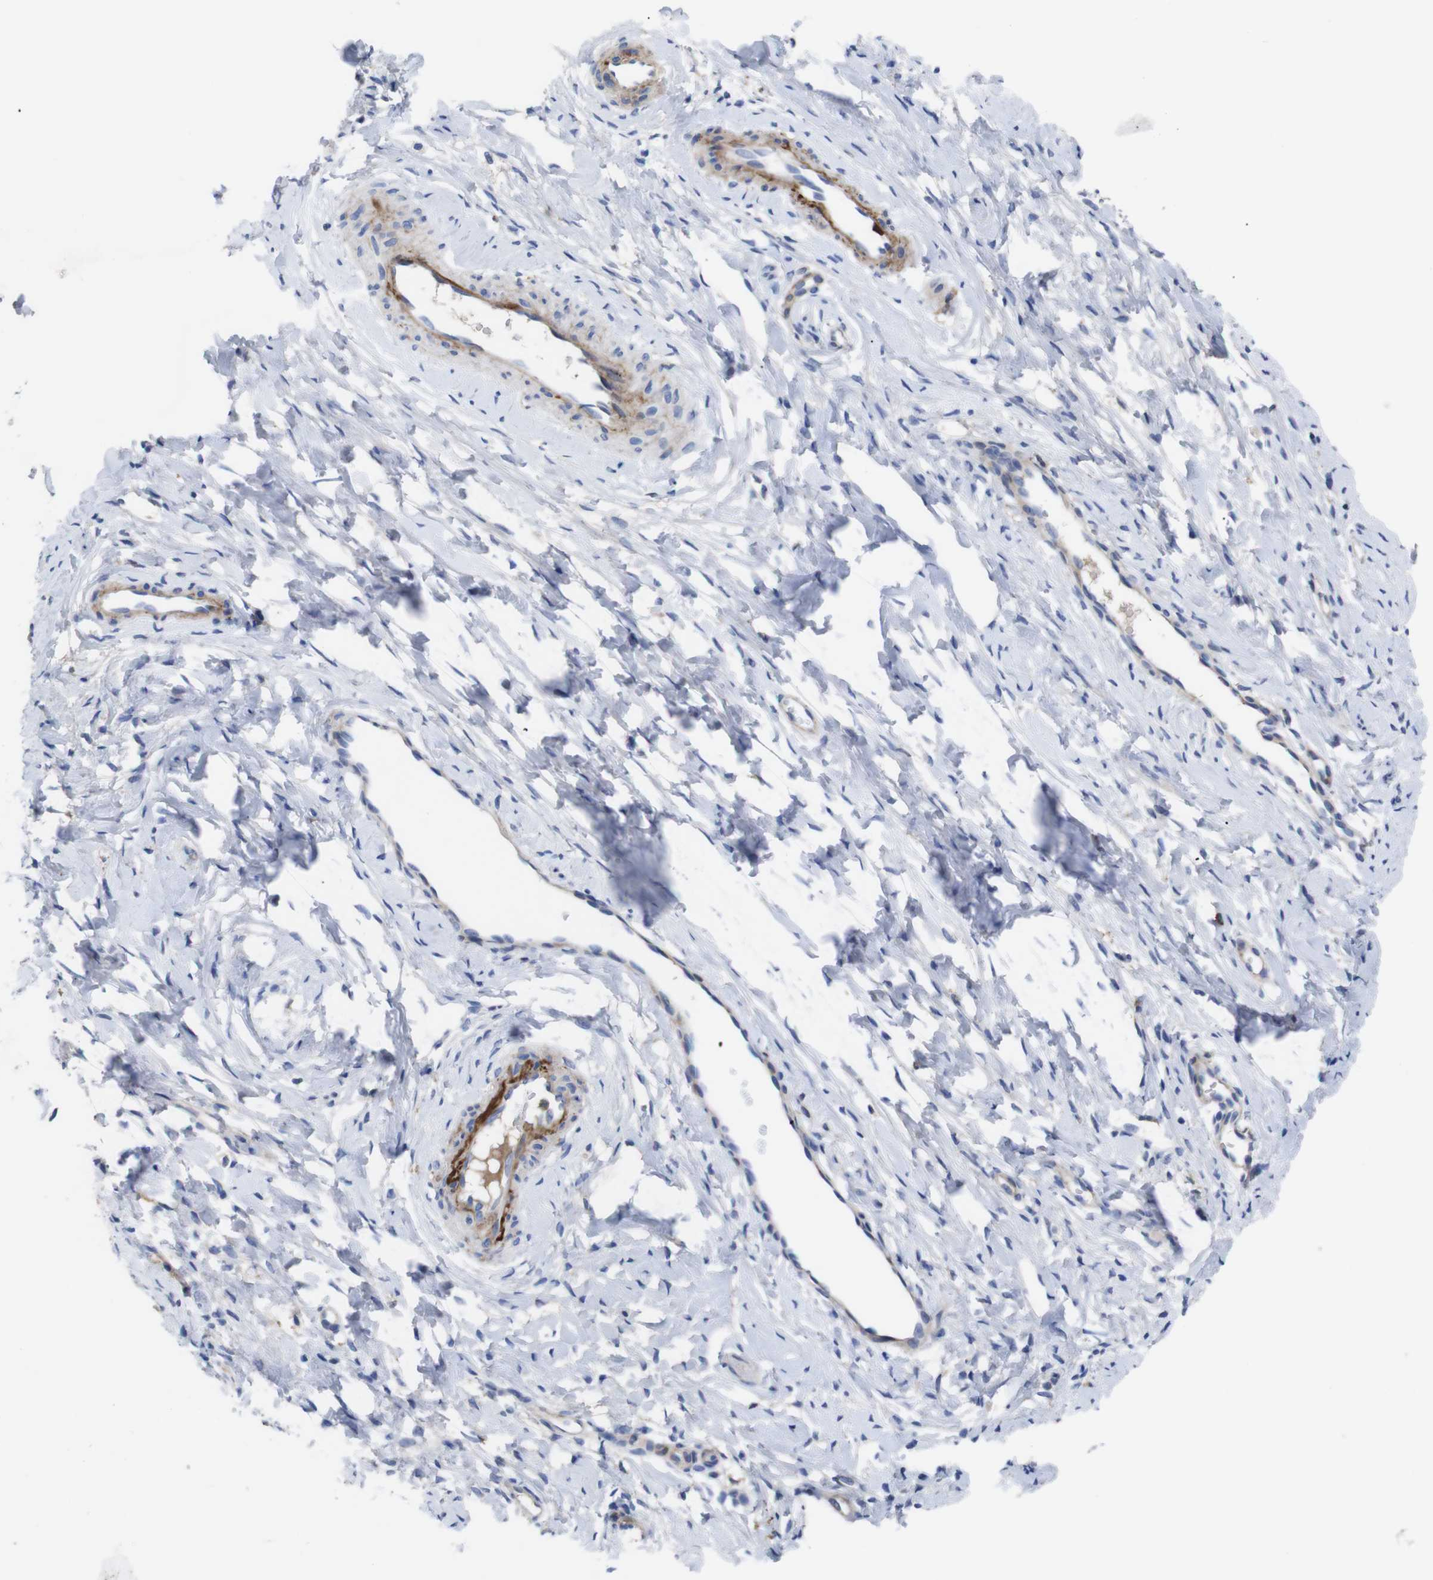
{"staining": {"intensity": "weak", "quantity": "<25%", "location": "cytoplasmic/membranous"}, "tissue": "cervix", "cell_type": "Glandular cells", "image_type": "normal", "snomed": [{"axis": "morphology", "description": "Normal tissue, NOS"}, {"axis": "topography", "description": "Cervix"}], "caption": "A high-resolution image shows IHC staining of benign cervix, which exhibits no significant staining in glandular cells. (Stains: DAB IHC with hematoxylin counter stain, Microscopy: brightfield microscopy at high magnification).", "gene": "C5AR1", "patient": {"sex": "female", "age": 65}}